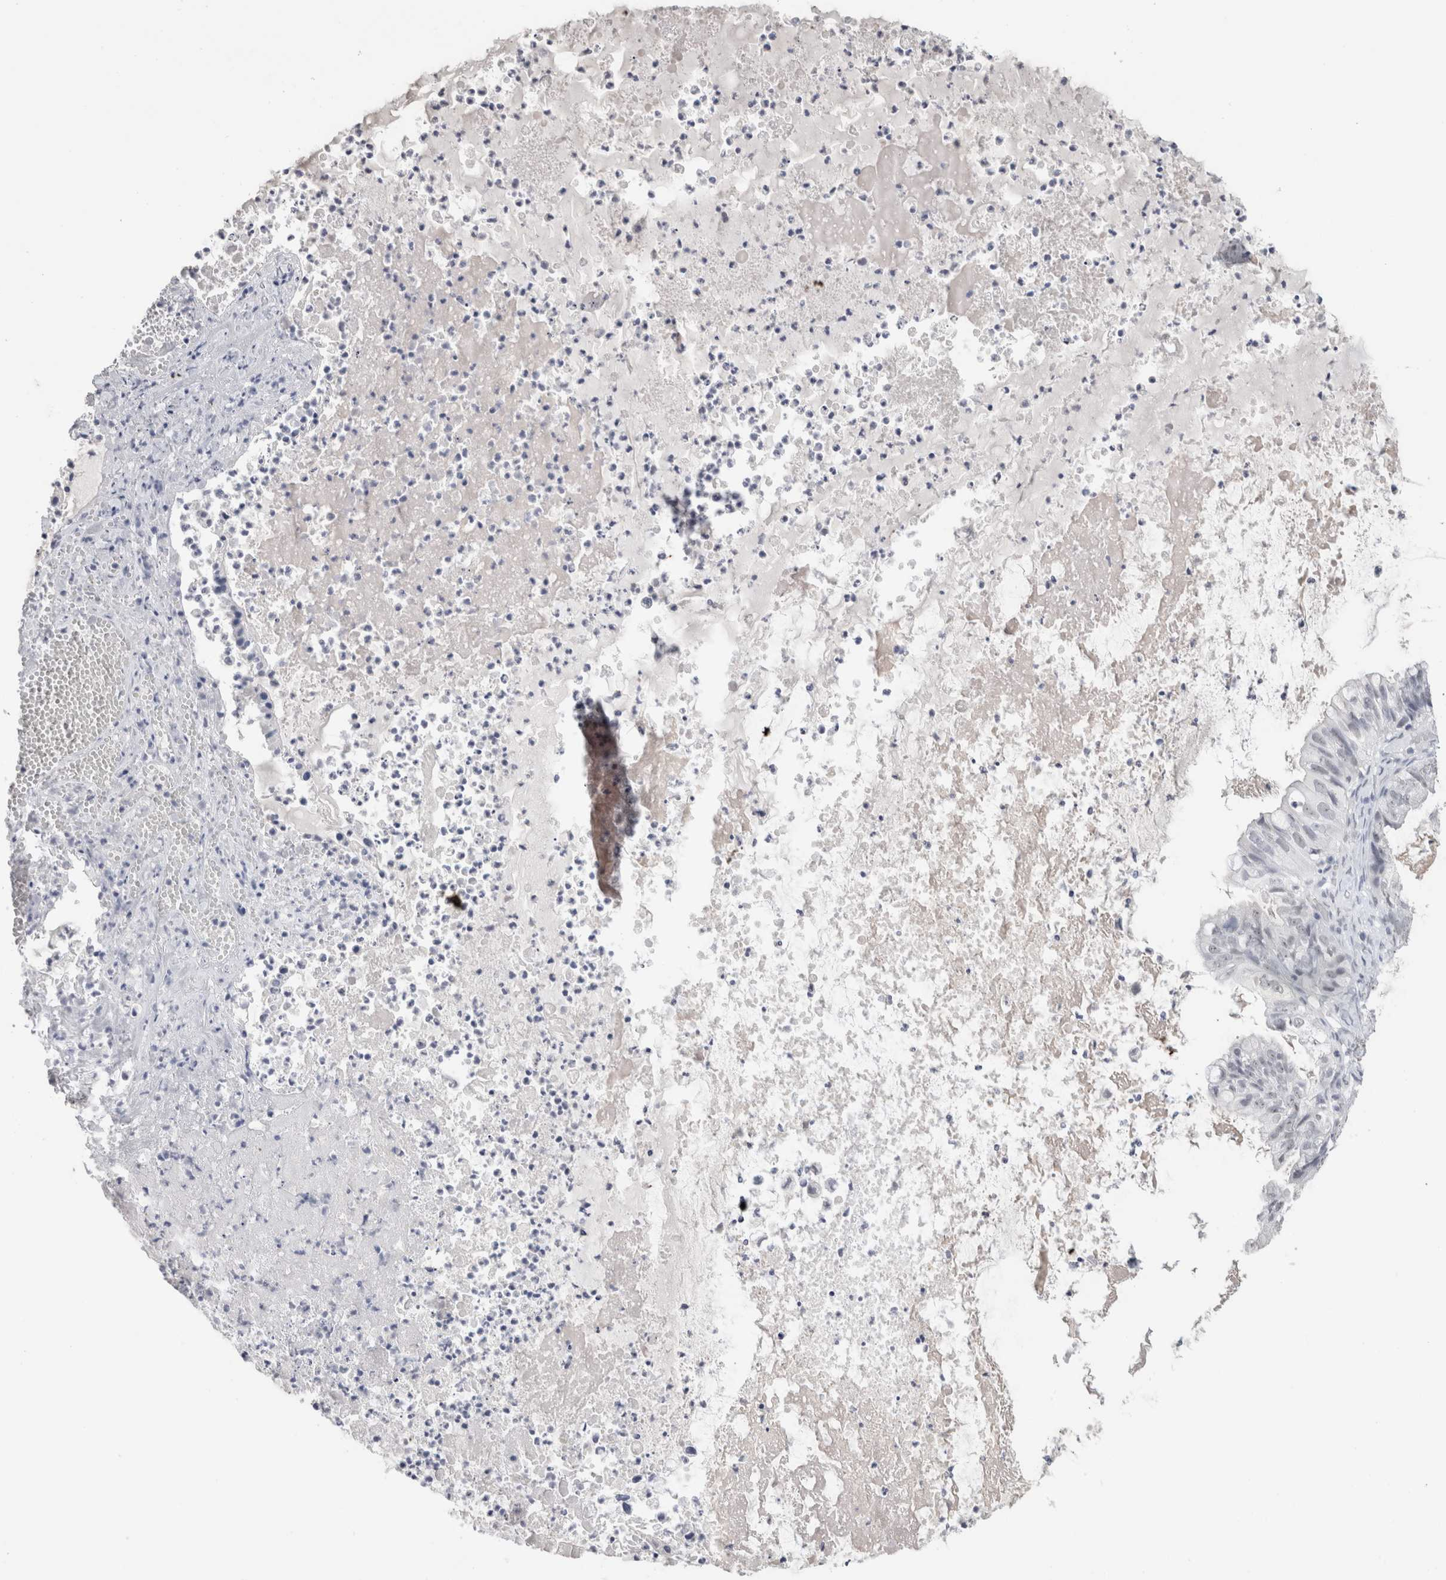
{"staining": {"intensity": "negative", "quantity": "none", "location": "none"}, "tissue": "ovarian cancer", "cell_type": "Tumor cells", "image_type": "cancer", "snomed": [{"axis": "morphology", "description": "Cystadenocarcinoma, mucinous, NOS"}, {"axis": "topography", "description": "Ovary"}], "caption": "Micrograph shows no significant protein positivity in tumor cells of mucinous cystadenocarcinoma (ovarian).", "gene": "CADM3", "patient": {"sex": "female", "age": 80}}